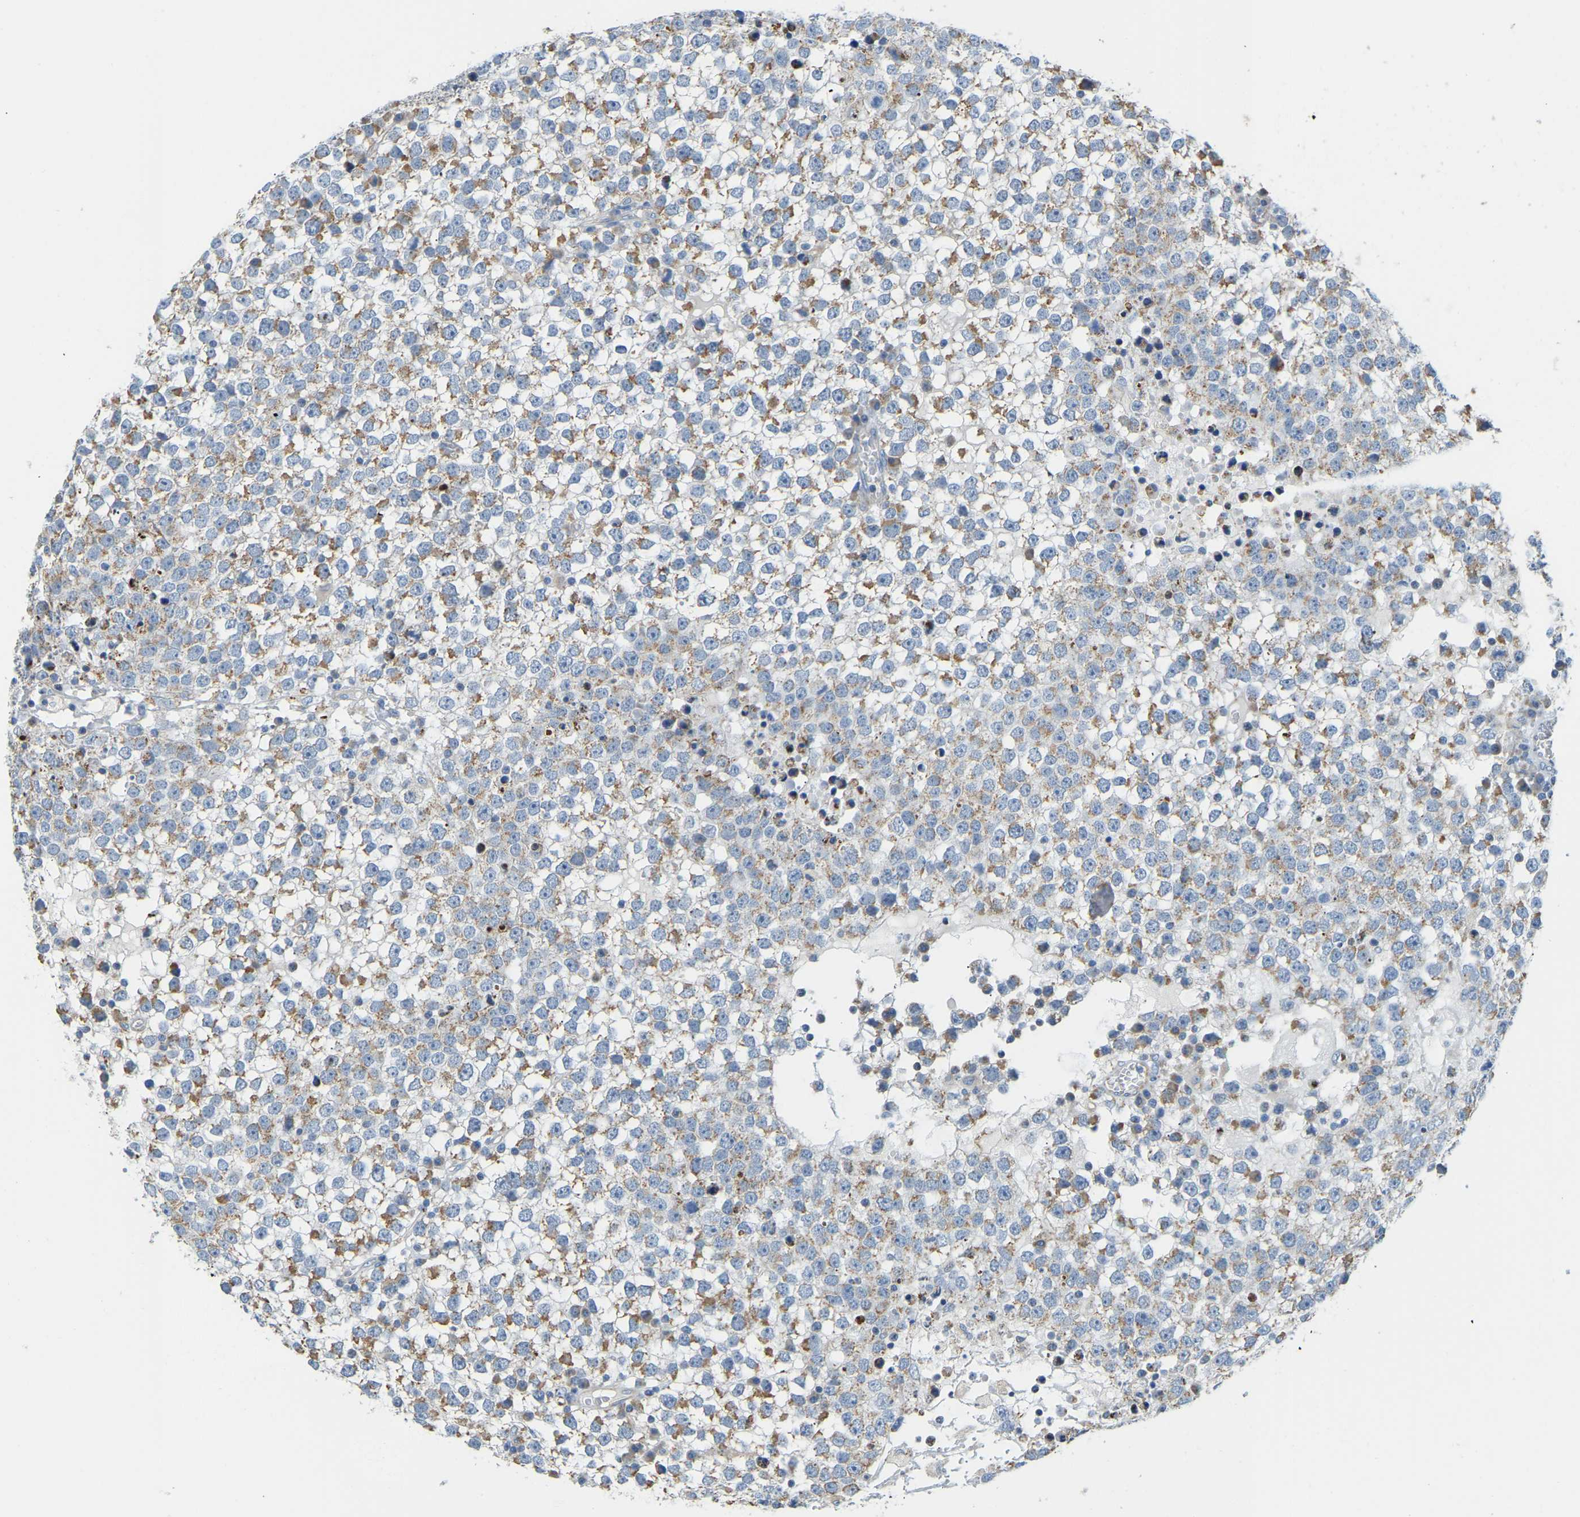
{"staining": {"intensity": "moderate", "quantity": ">75%", "location": "cytoplasmic/membranous"}, "tissue": "testis cancer", "cell_type": "Tumor cells", "image_type": "cancer", "snomed": [{"axis": "morphology", "description": "Seminoma, NOS"}, {"axis": "topography", "description": "Testis"}], "caption": "Seminoma (testis) stained for a protein displays moderate cytoplasmic/membranous positivity in tumor cells.", "gene": "GDA", "patient": {"sex": "male", "age": 65}}